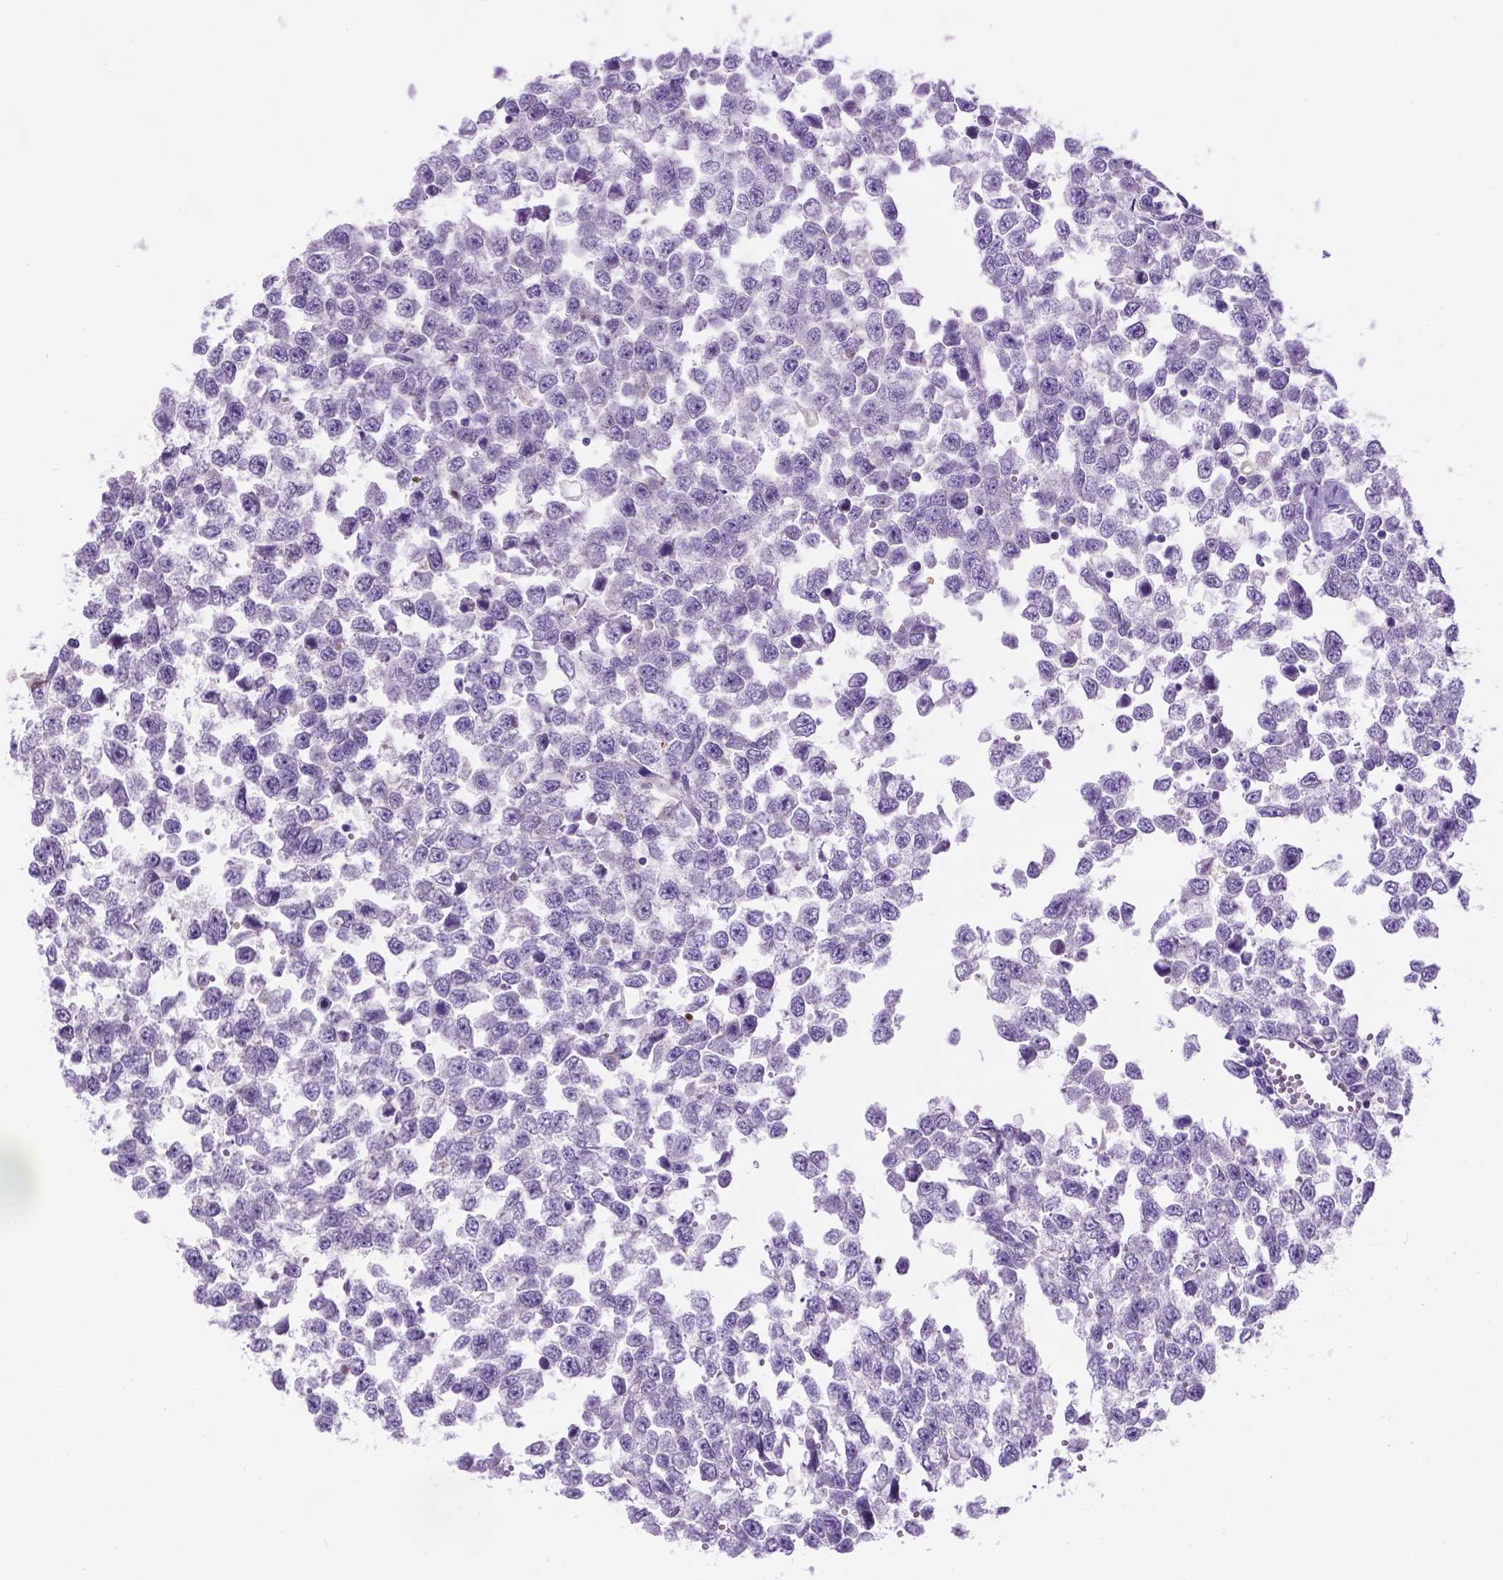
{"staining": {"intensity": "negative", "quantity": "none", "location": "none"}, "tissue": "testis cancer", "cell_type": "Tumor cells", "image_type": "cancer", "snomed": [{"axis": "morphology", "description": "Normal tissue, NOS"}, {"axis": "morphology", "description": "Seminoma, NOS"}, {"axis": "topography", "description": "Testis"}, {"axis": "topography", "description": "Epididymis"}], "caption": "The micrograph reveals no staining of tumor cells in testis seminoma.", "gene": "C17orf107", "patient": {"sex": "male", "age": 34}}